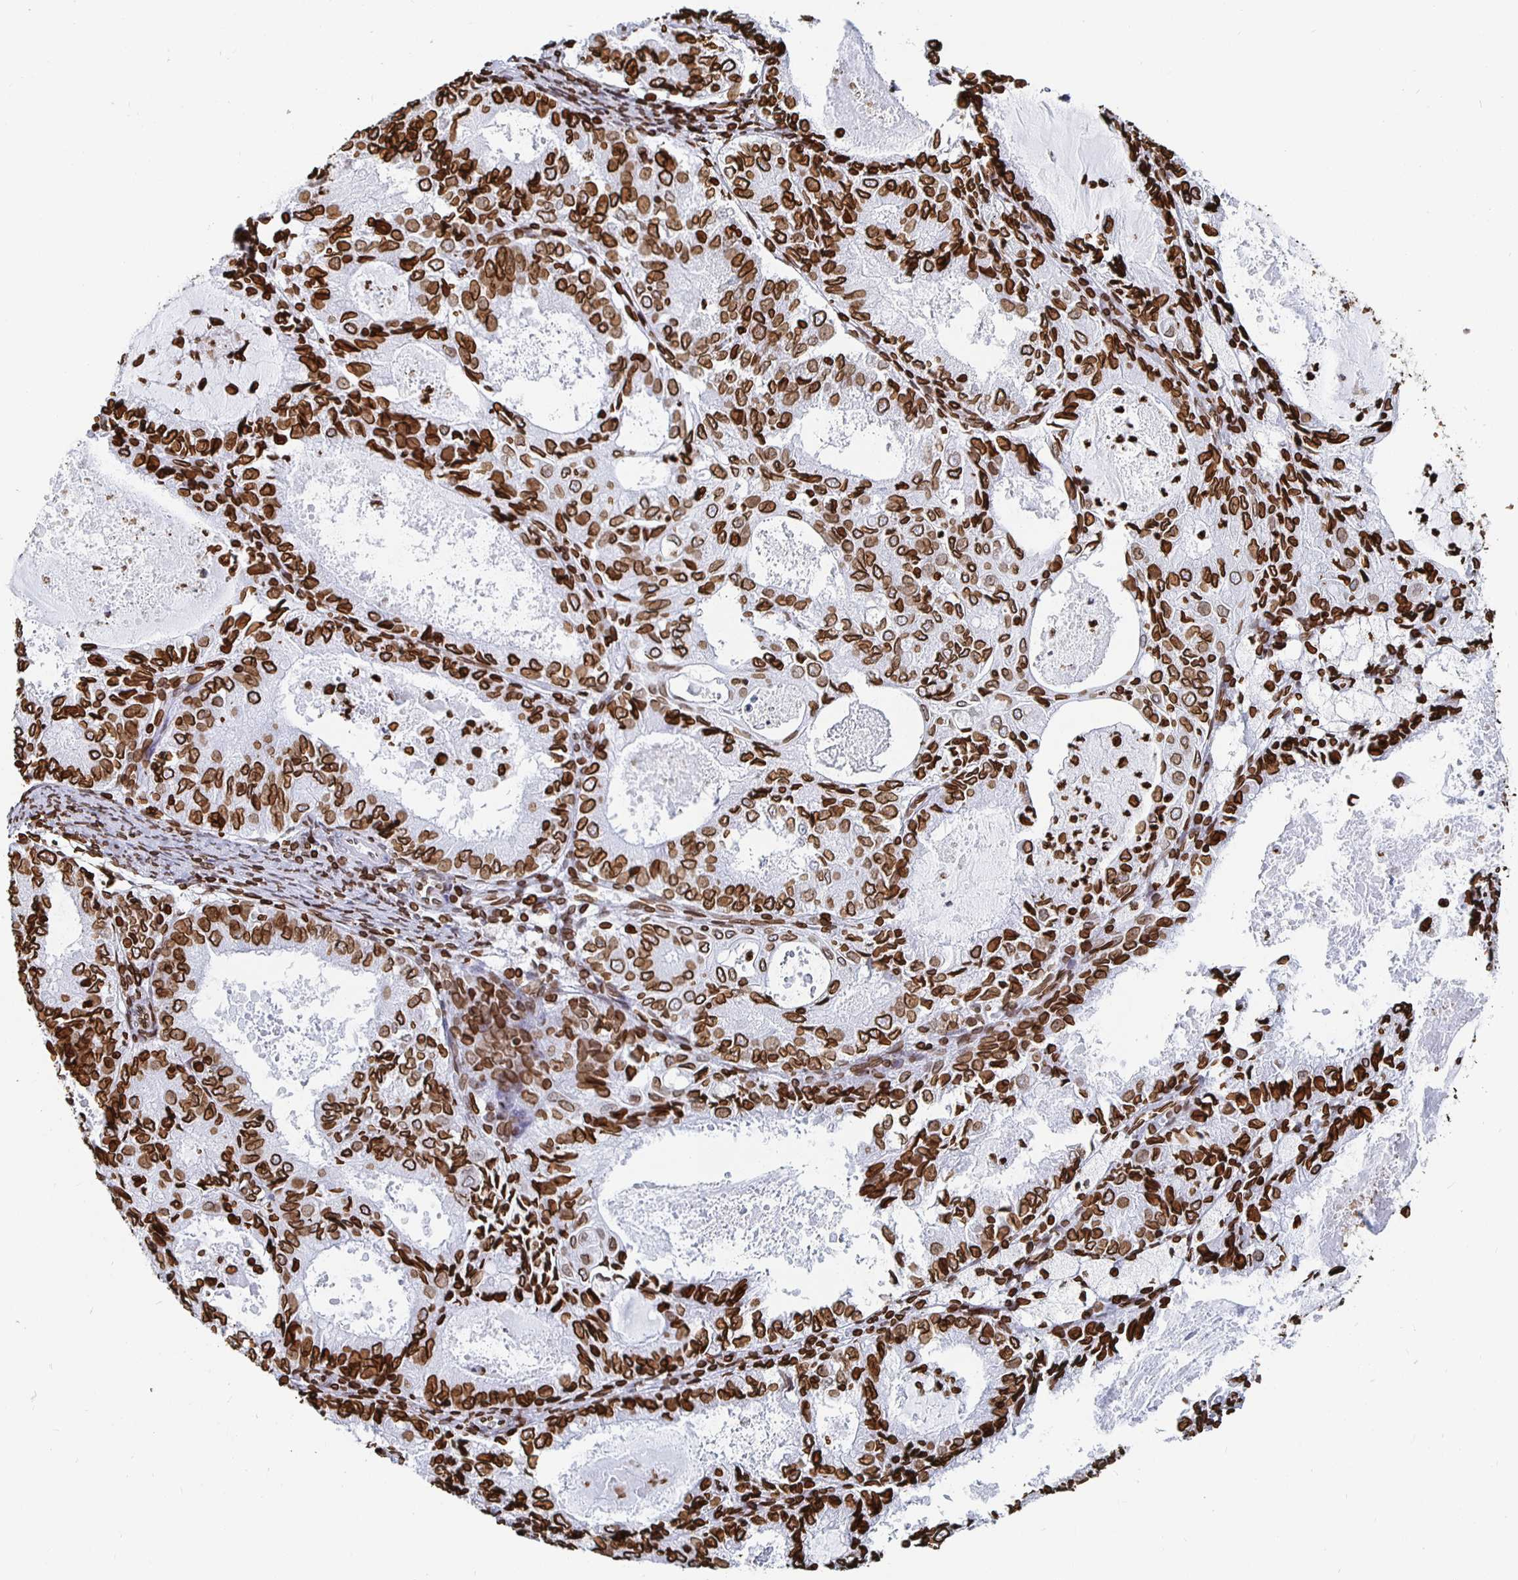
{"staining": {"intensity": "strong", "quantity": ">75%", "location": "cytoplasmic/membranous,nuclear"}, "tissue": "endometrial cancer", "cell_type": "Tumor cells", "image_type": "cancer", "snomed": [{"axis": "morphology", "description": "Adenocarcinoma, NOS"}, {"axis": "topography", "description": "Endometrium"}], "caption": "Immunohistochemical staining of human adenocarcinoma (endometrial) exhibits strong cytoplasmic/membranous and nuclear protein positivity in about >75% of tumor cells.", "gene": "LMNB1", "patient": {"sex": "female", "age": 57}}